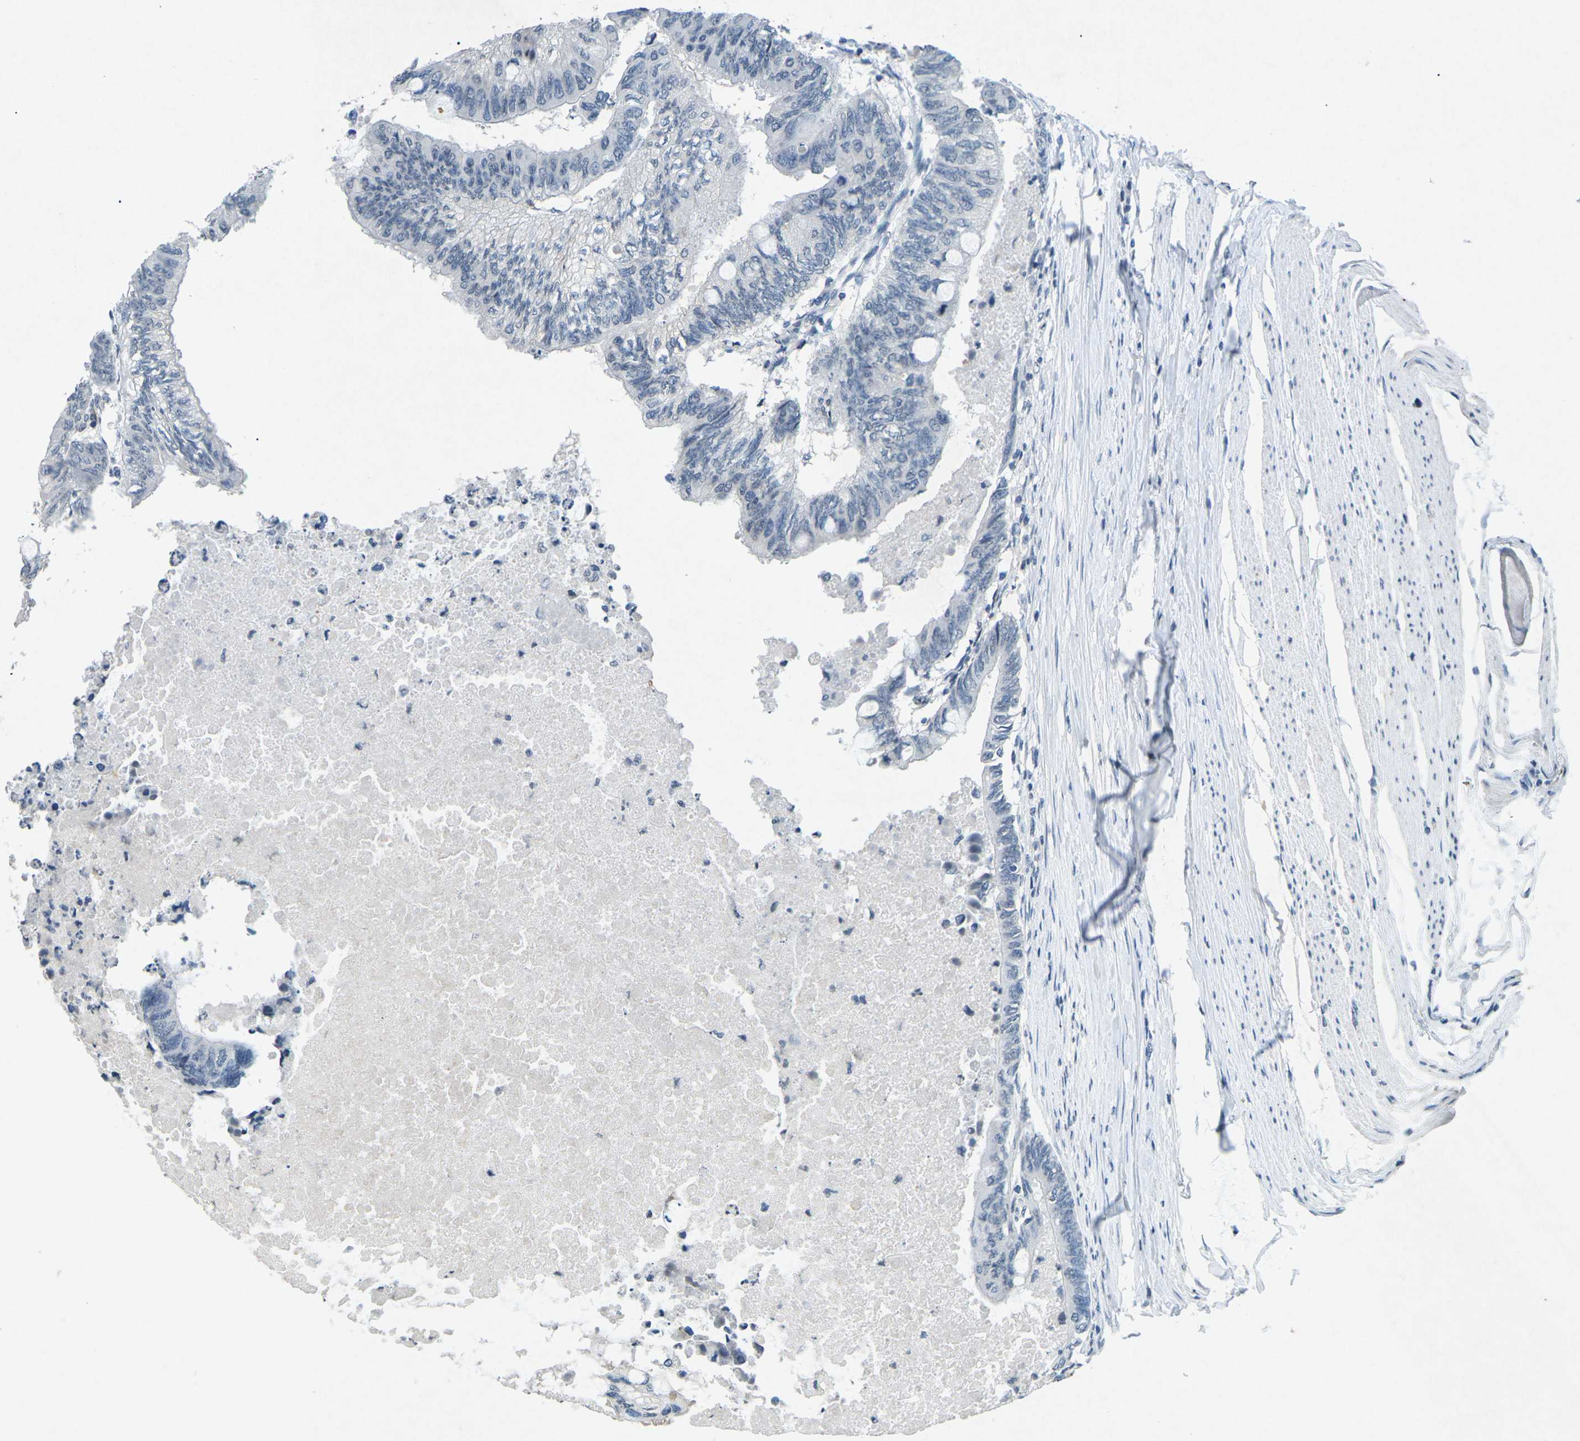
{"staining": {"intensity": "negative", "quantity": "none", "location": "none"}, "tissue": "colorectal cancer", "cell_type": "Tumor cells", "image_type": "cancer", "snomed": [{"axis": "morphology", "description": "Normal tissue, NOS"}, {"axis": "morphology", "description": "Adenocarcinoma, NOS"}, {"axis": "topography", "description": "Rectum"}, {"axis": "topography", "description": "Peripheral nerve tissue"}], "caption": "Protein analysis of colorectal adenocarcinoma shows no significant expression in tumor cells.", "gene": "A1BG", "patient": {"sex": "male", "age": 92}}